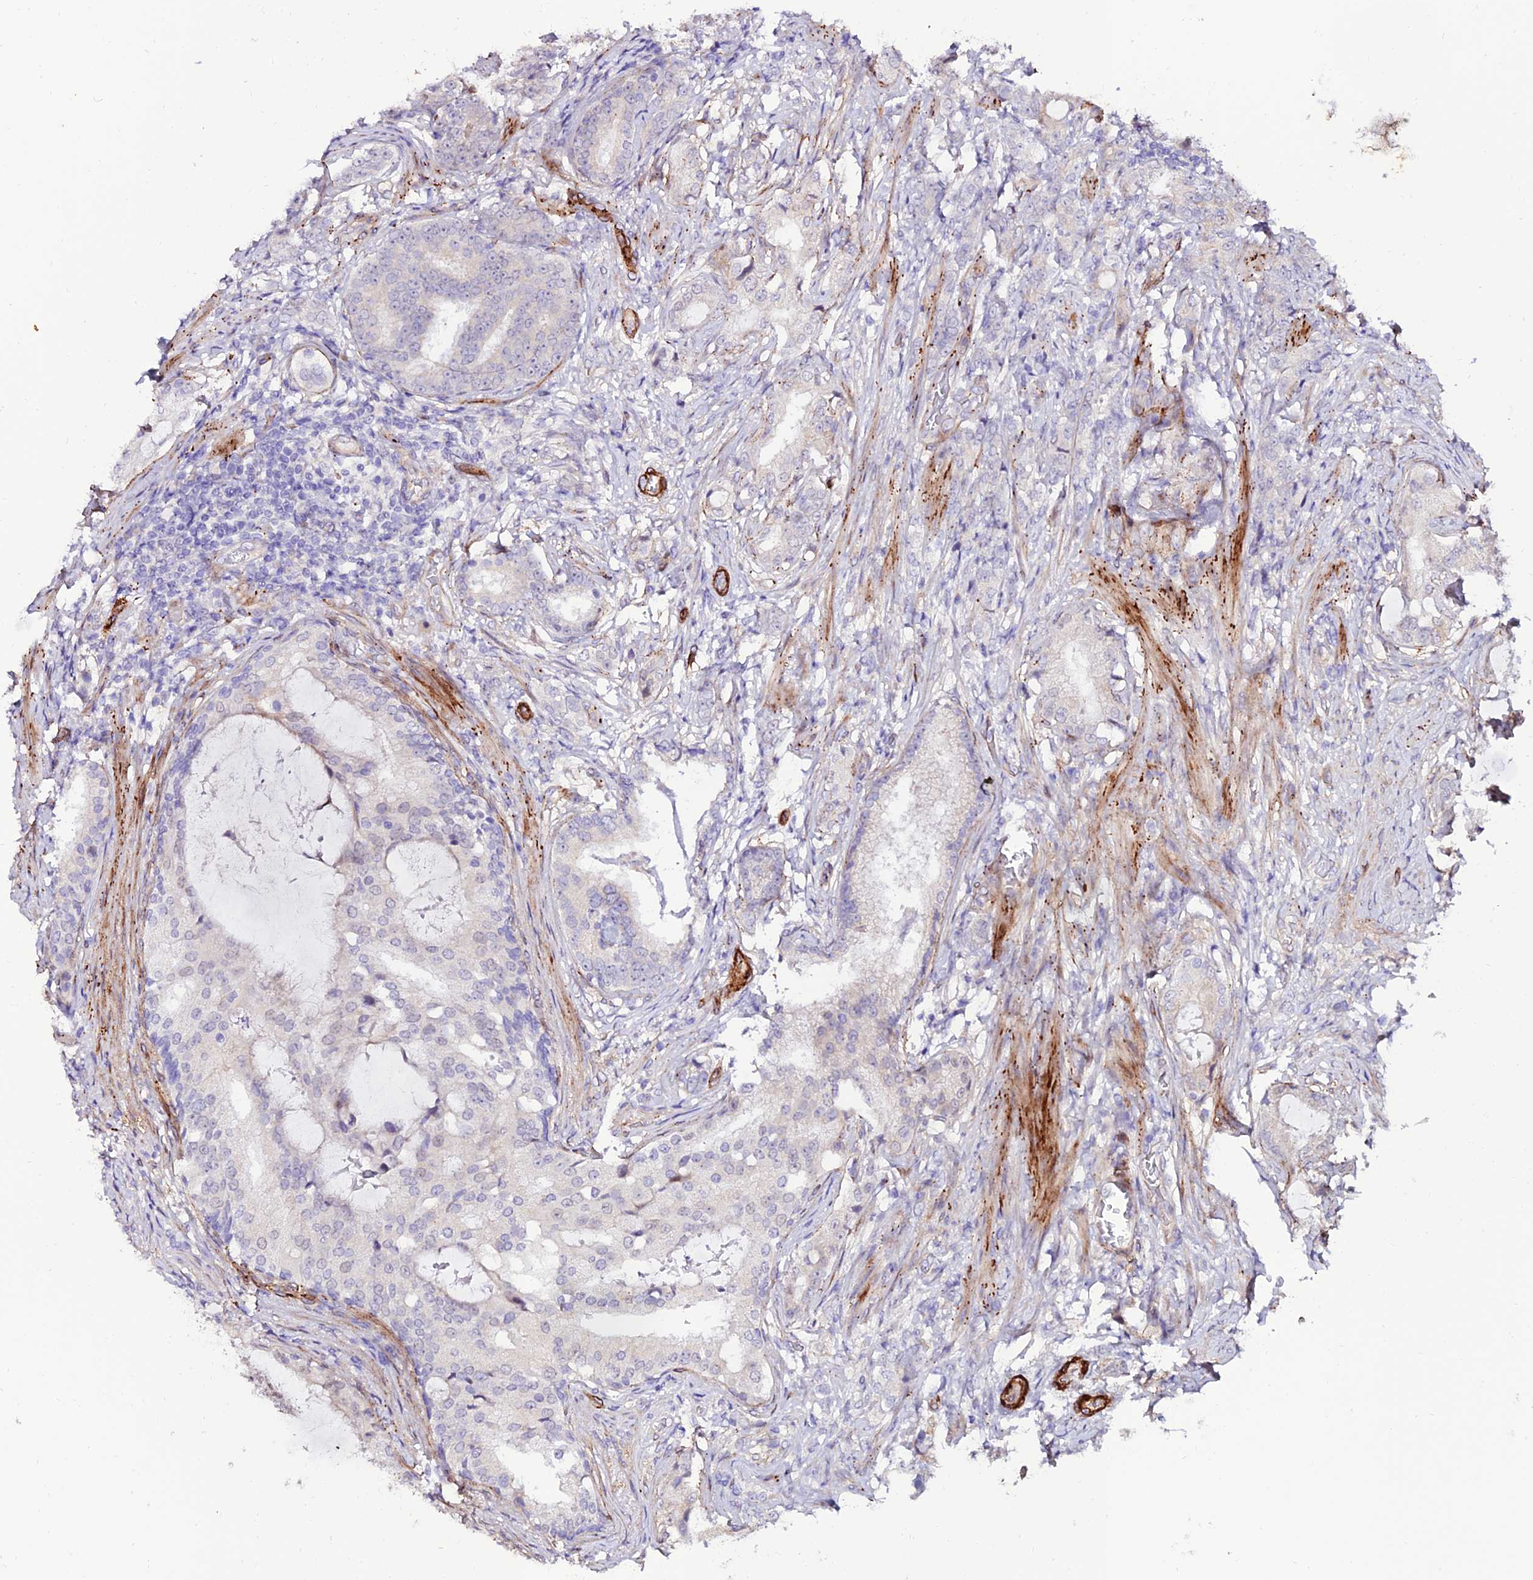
{"staining": {"intensity": "negative", "quantity": "none", "location": "none"}, "tissue": "prostate cancer", "cell_type": "Tumor cells", "image_type": "cancer", "snomed": [{"axis": "morphology", "description": "Adenocarcinoma, Low grade"}, {"axis": "topography", "description": "Prostate"}], "caption": "An image of adenocarcinoma (low-grade) (prostate) stained for a protein displays no brown staining in tumor cells.", "gene": "ALDH3B2", "patient": {"sex": "male", "age": 71}}